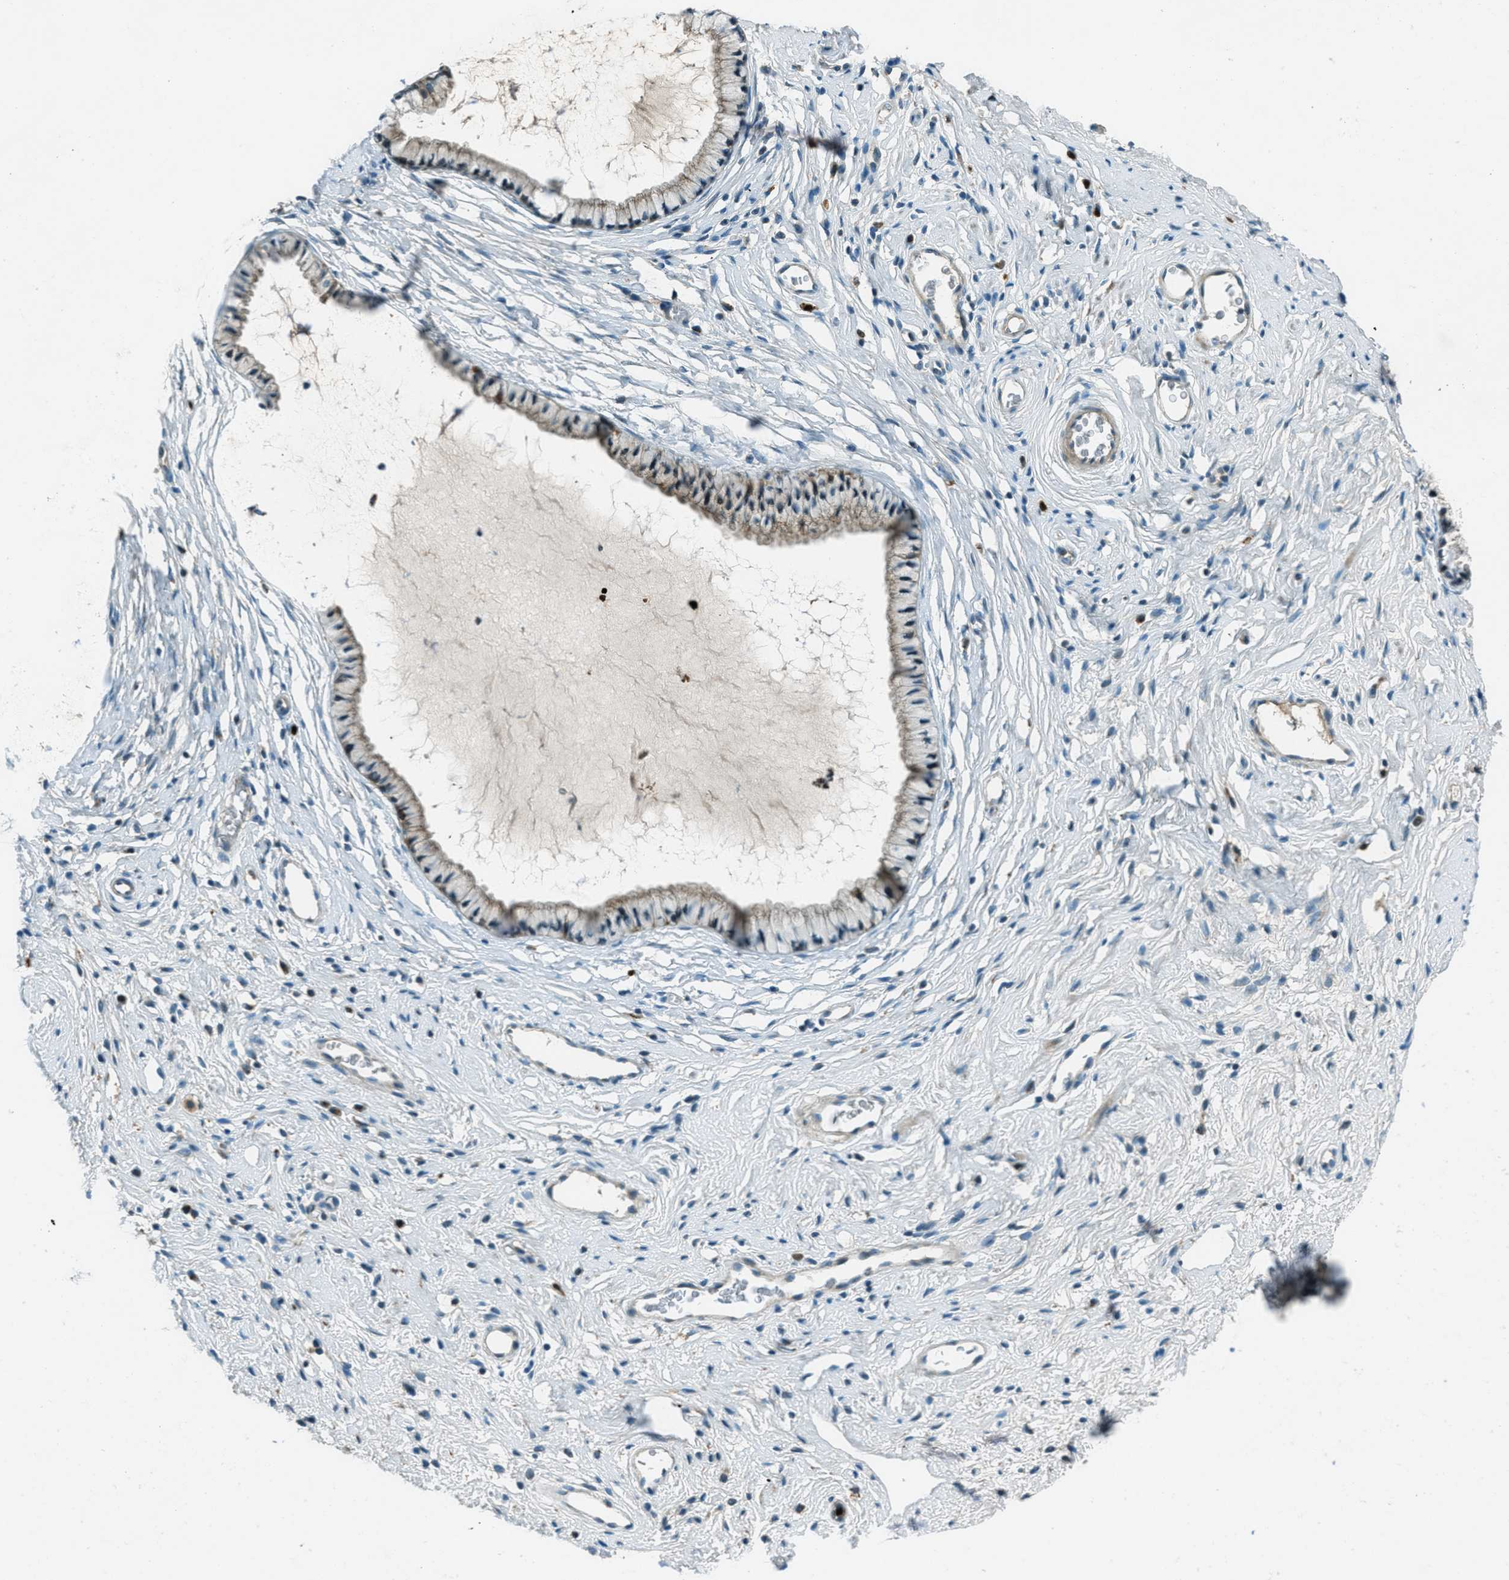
{"staining": {"intensity": "weak", "quantity": "25%-75%", "location": "cytoplasmic/membranous"}, "tissue": "cervix", "cell_type": "Glandular cells", "image_type": "normal", "snomed": [{"axis": "morphology", "description": "Normal tissue, NOS"}, {"axis": "topography", "description": "Cervix"}], "caption": "Immunohistochemistry histopathology image of unremarkable cervix stained for a protein (brown), which shows low levels of weak cytoplasmic/membranous staining in approximately 25%-75% of glandular cells.", "gene": "FAR1", "patient": {"sex": "female", "age": 77}}